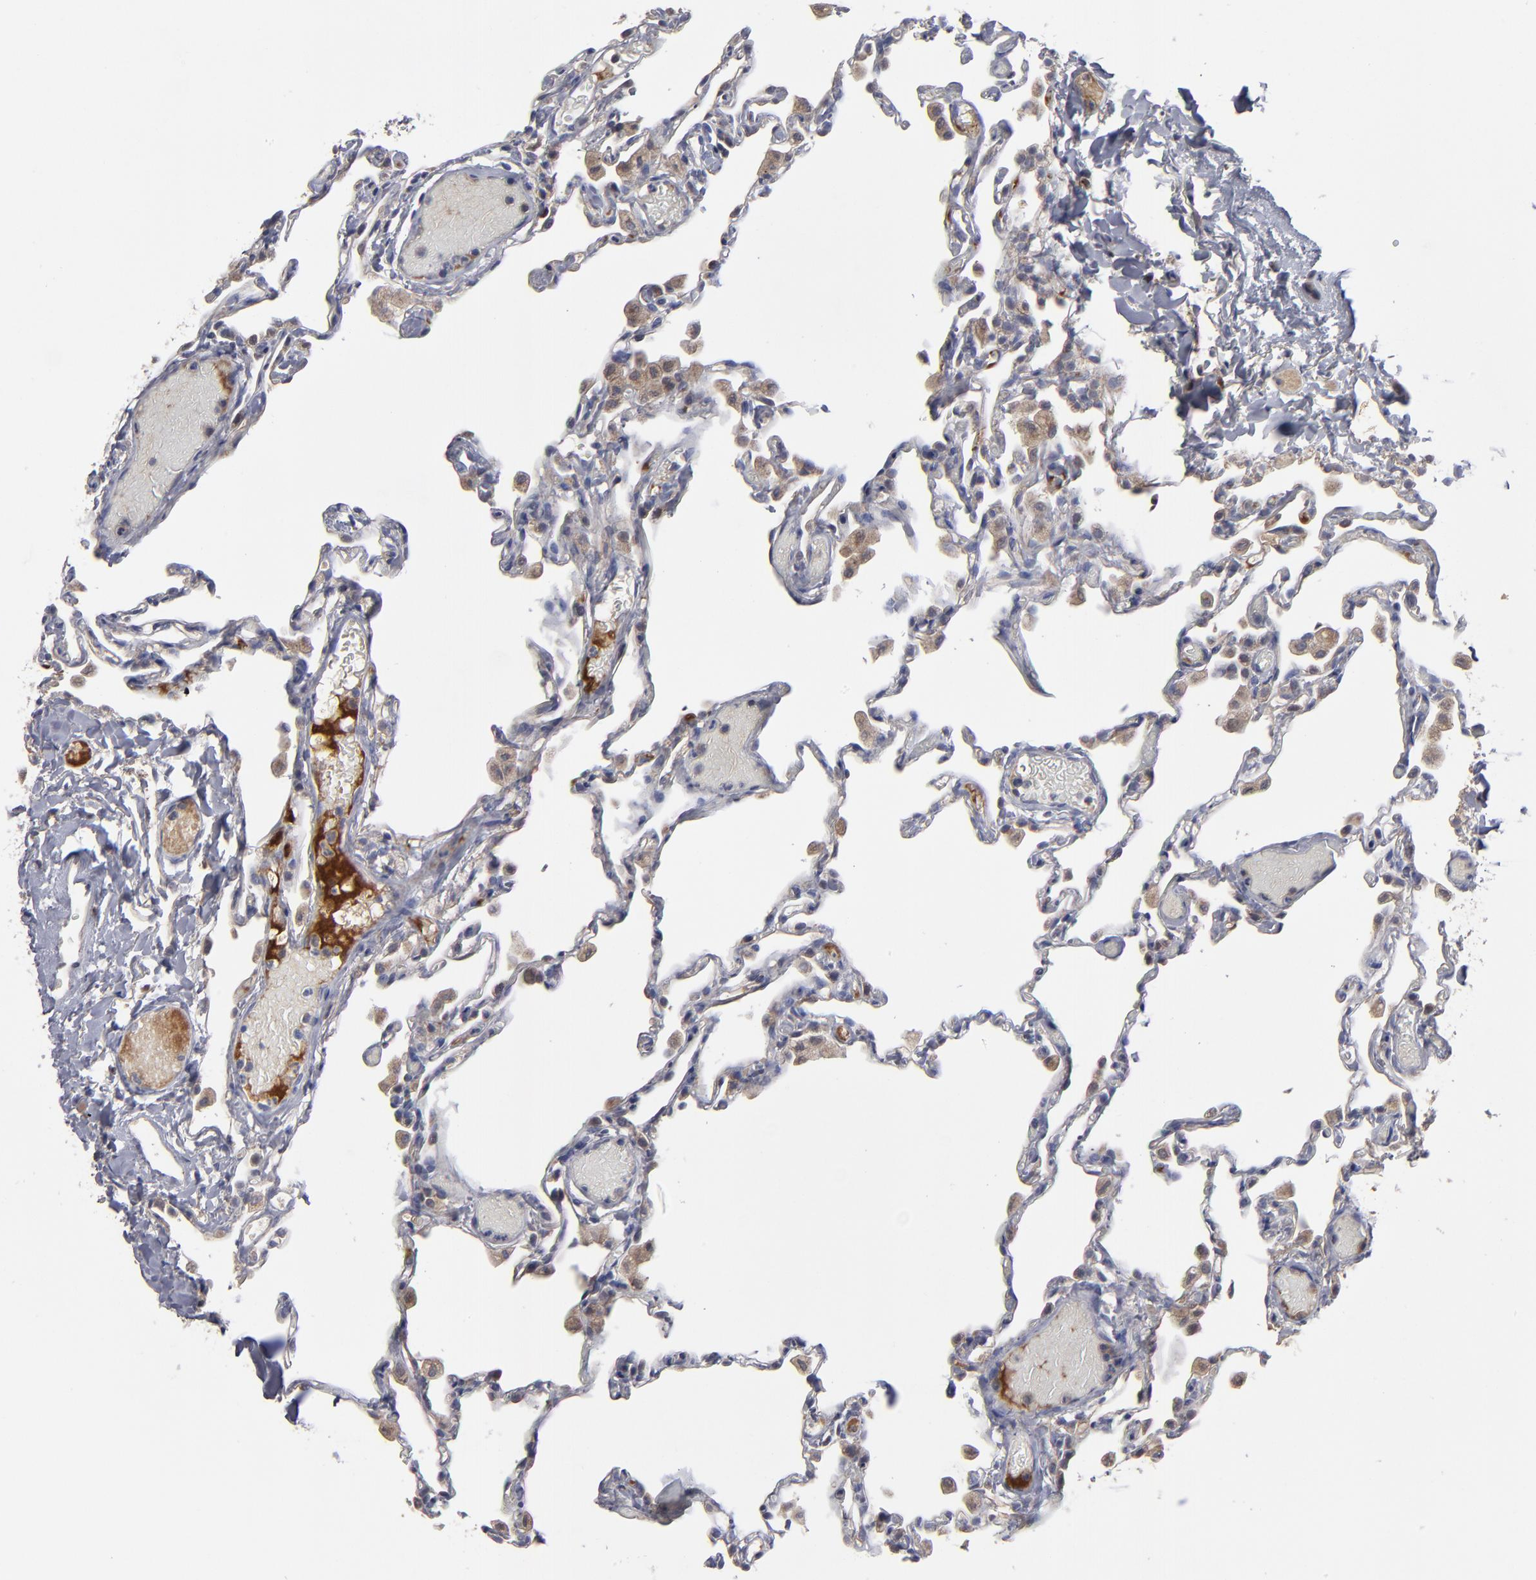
{"staining": {"intensity": "weak", "quantity": ">75%", "location": "cytoplasmic/membranous"}, "tissue": "lung", "cell_type": "Alveolar cells", "image_type": "normal", "snomed": [{"axis": "morphology", "description": "Normal tissue, NOS"}, {"axis": "topography", "description": "Lung"}], "caption": "Human lung stained with a brown dye displays weak cytoplasmic/membranous positive positivity in about >75% of alveolar cells.", "gene": "EXD2", "patient": {"sex": "female", "age": 49}}